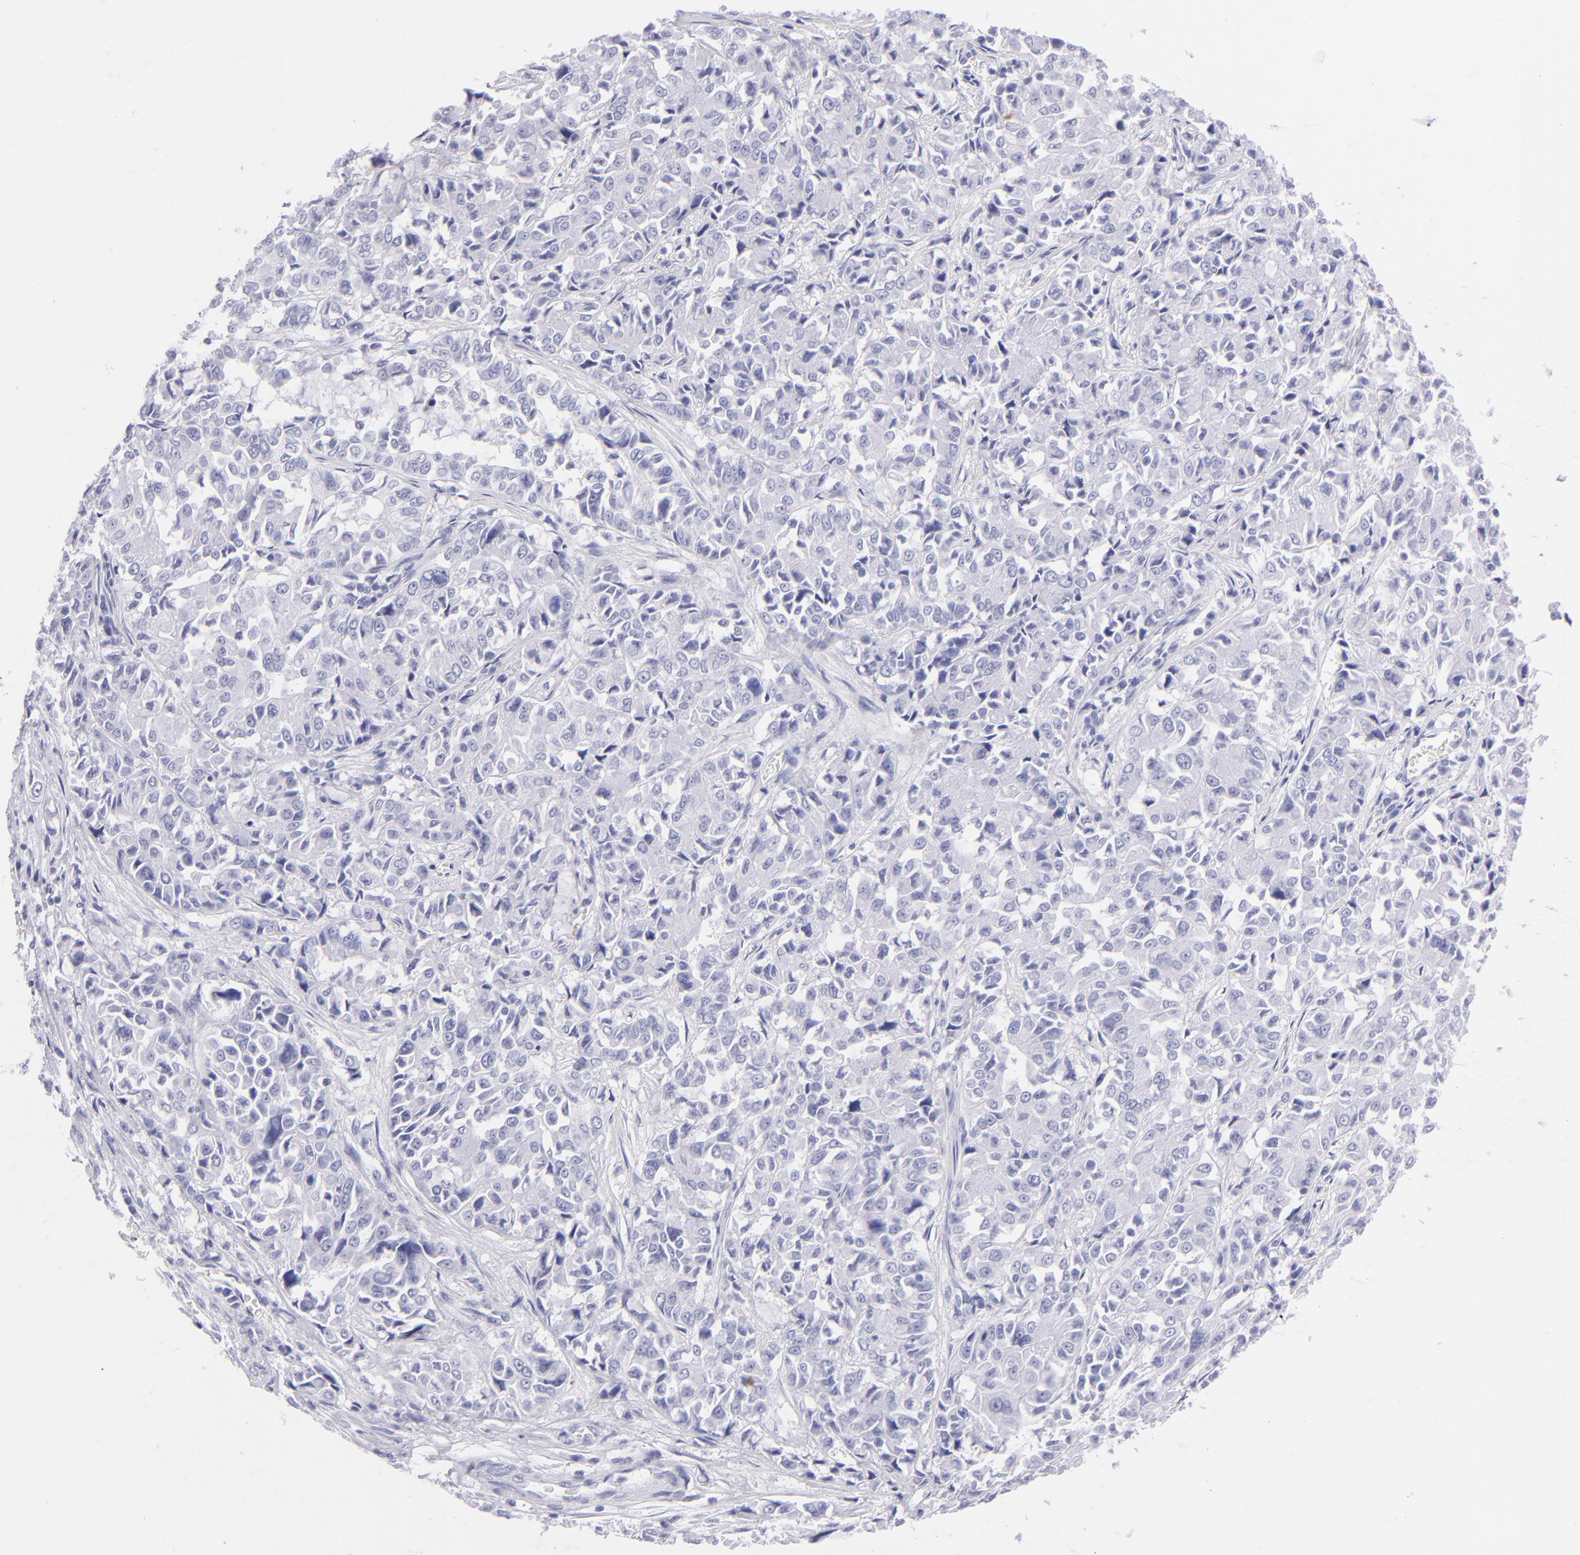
{"staining": {"intensity": "negative", "quantity": "none", "location": "none"}, "tissue": "pancreatic cancer", "cell_type": "Tumor cells", "image_type": "cancer", "snomed": [{"axis": "morphology", "description": "Adenocarcinoma, NOS"}, {"axis": "topography", "description": "Pancreas"}], "caption": "High power microscopy micrograph of an immunohistochemistry (IHC) photomicrograph of pancreatic cancer, revealing no significant staining in tumor cells.", "gene": "PRPH", "patient": {"sex": "female", "age": 52}}